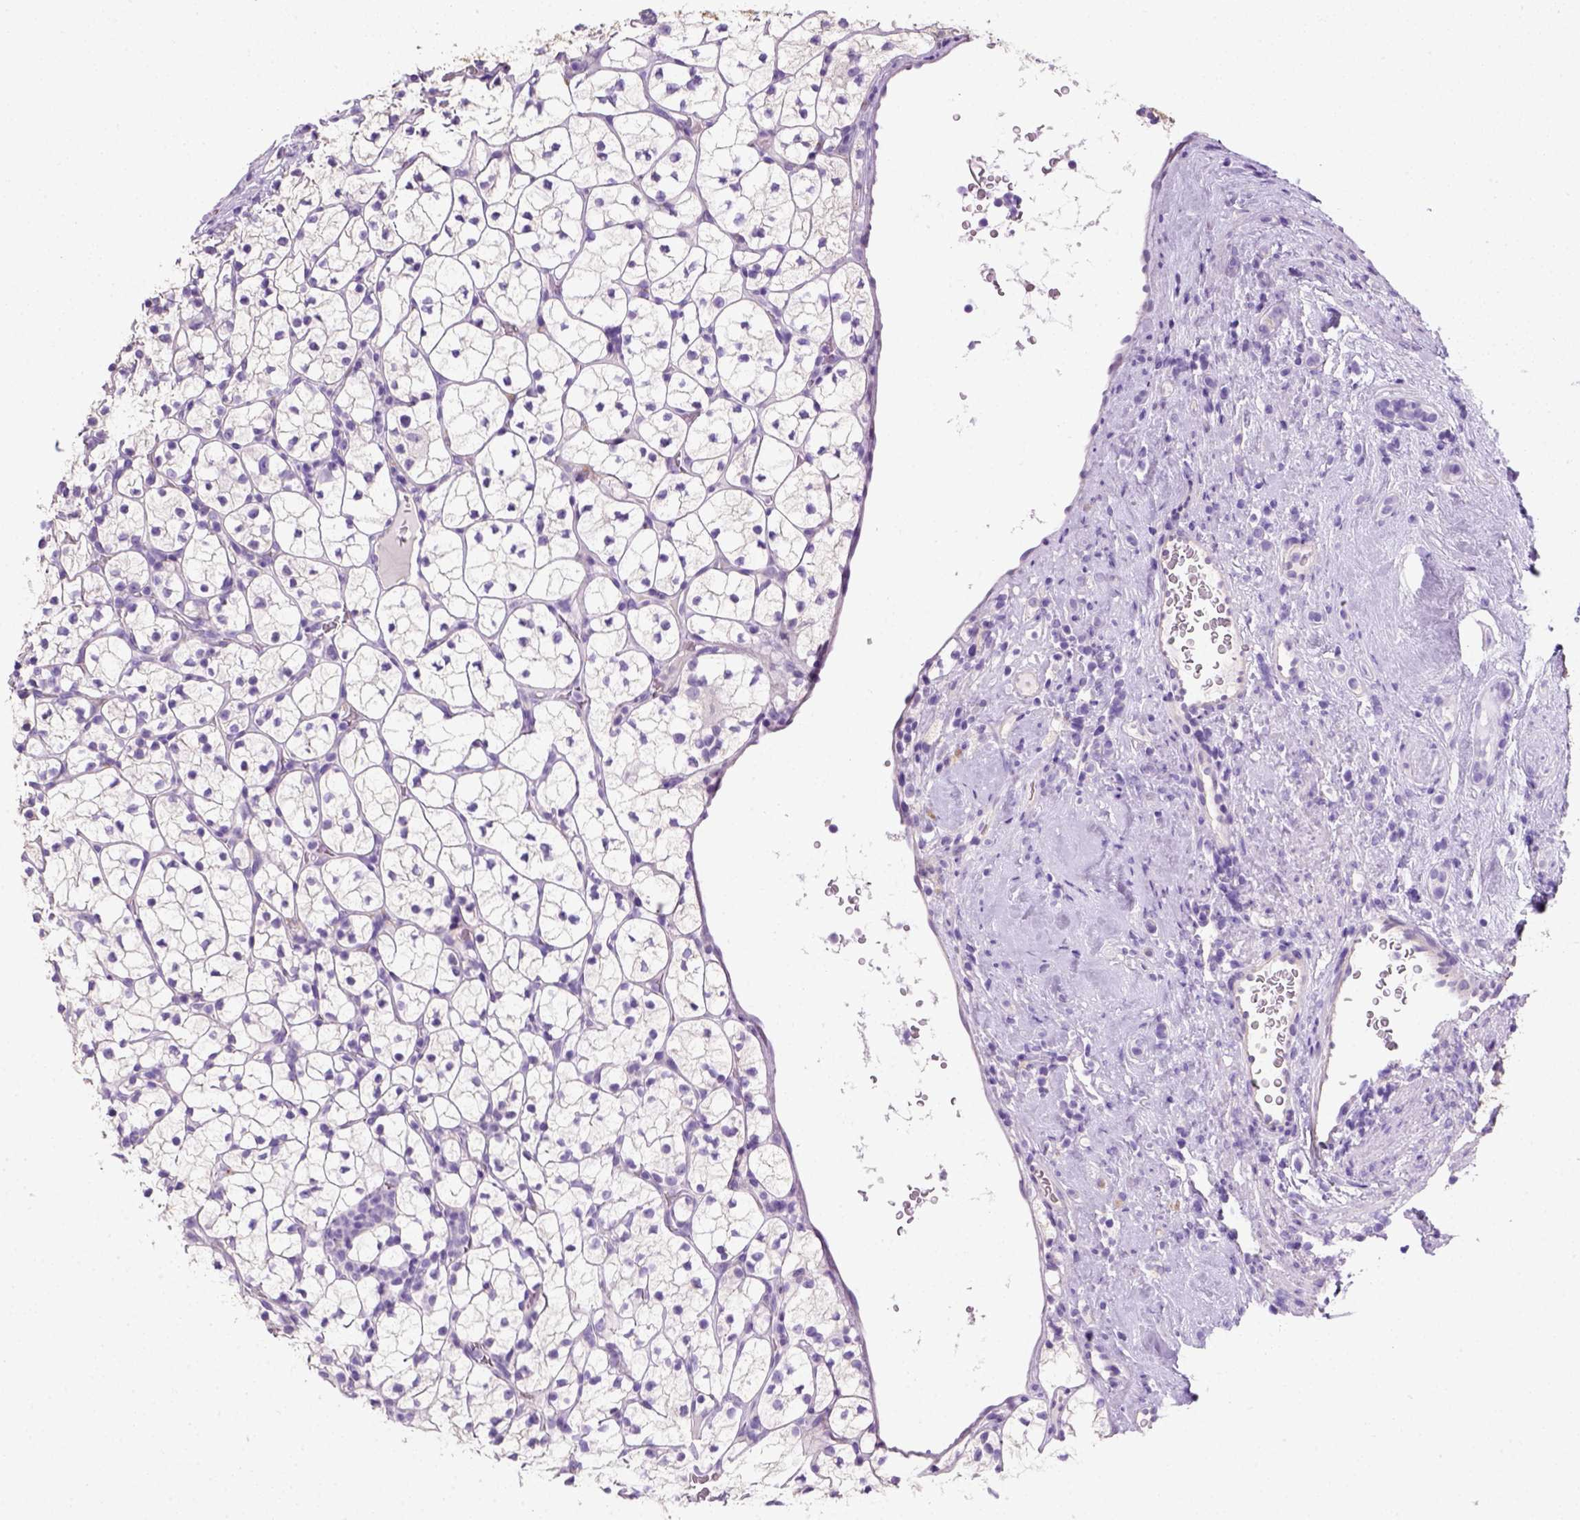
{"staining": {"intensity": "negative", "quantity": "none", "location": "none"}, "tissue": "renal cancer", "cell_type": "Tumor cells", "image_type": "cancer", "snomed": [{"axis": "morphology", "description": "Adenocarcinoma, NOS"}, {"axis": "topography", "description": "Kidney"}], "caption": "Tumor cells show no significant expression in adenocarcinoma (renal). Brightfield microscopy of IHC stained with DAB (3,3'-diaminobenzidine) (brown) and hematoxylin (blue), captured at high magnification.", "gene": "KRT71", "patient": {"sex": "female", "age": 89}}